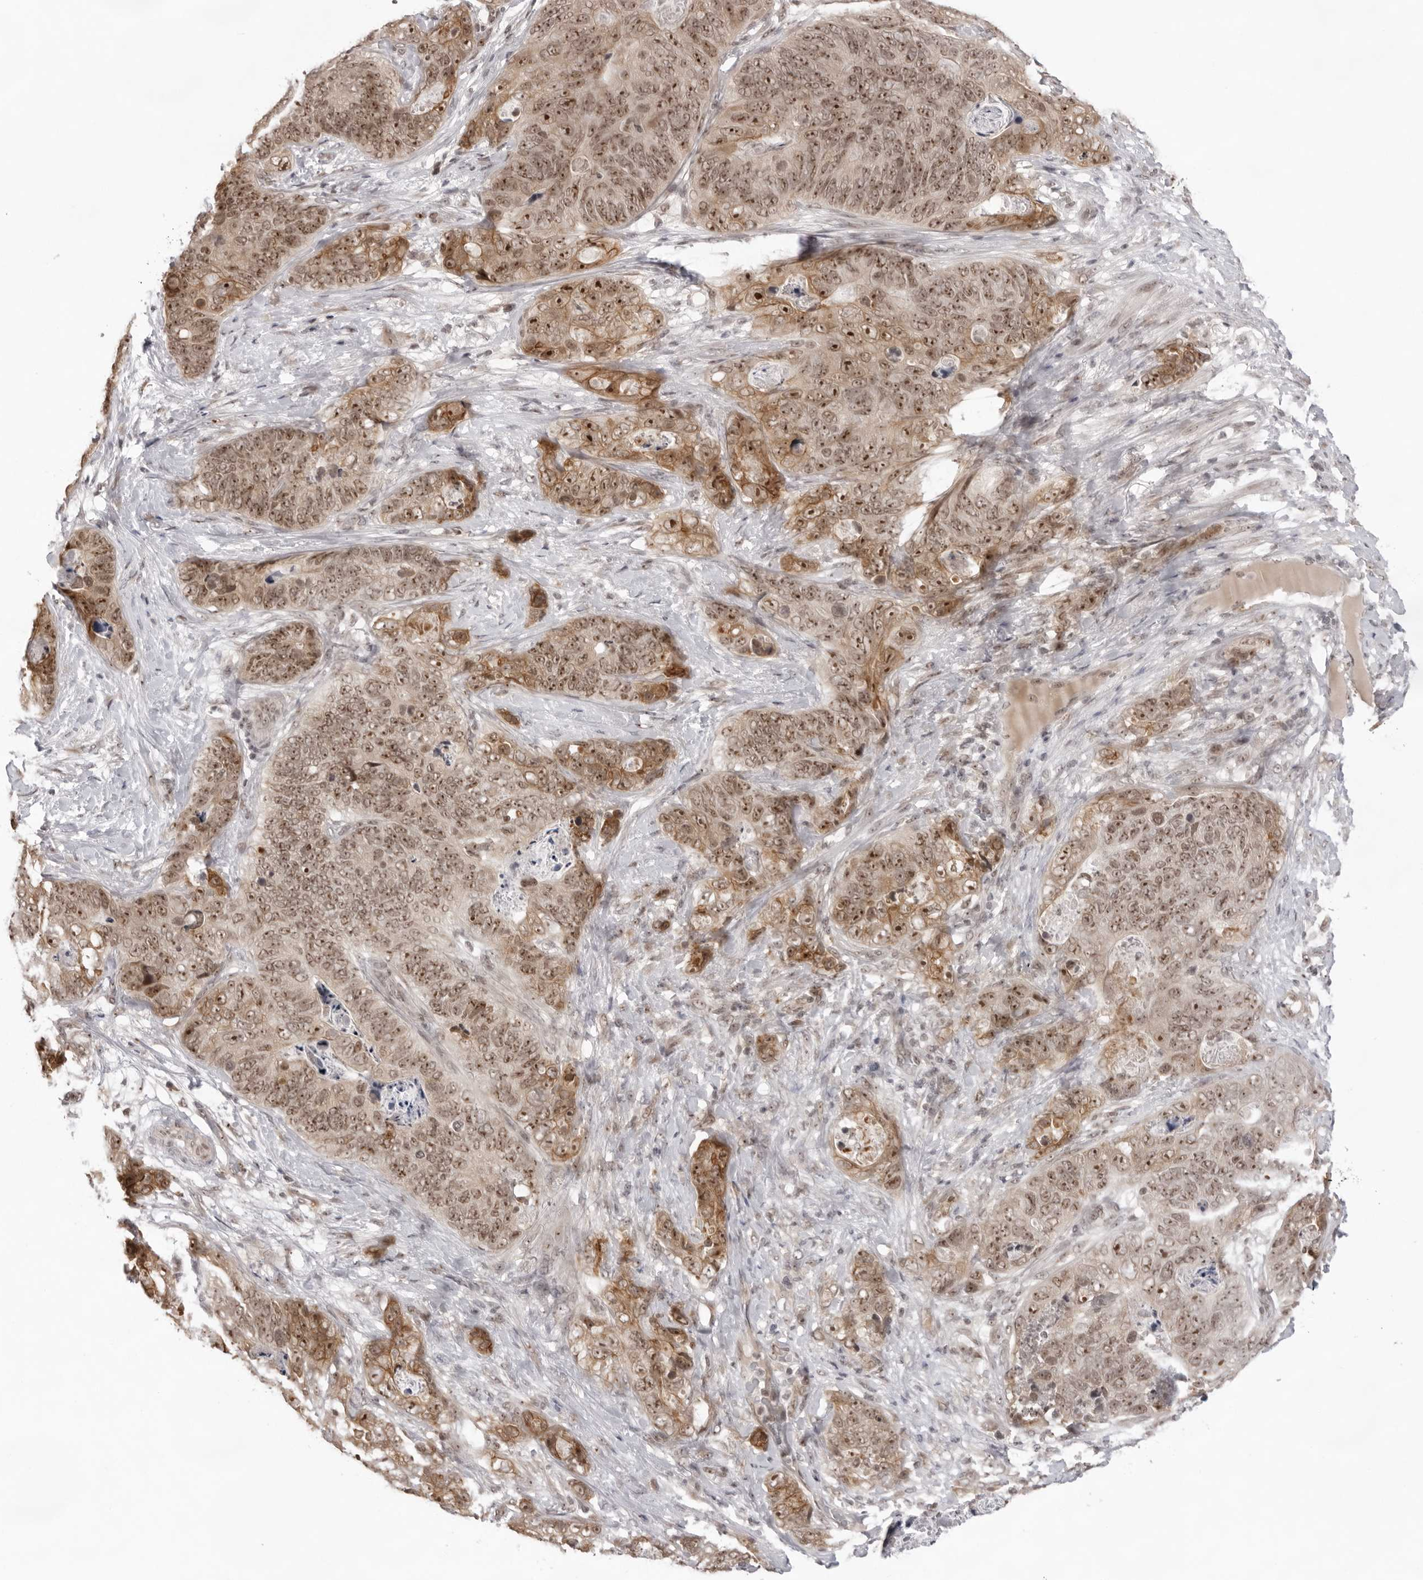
{"staining": {"intensity": "moderate", "quantity": ">75%", "location": "cytoplasmic/membranous,nuclear"}, "tissue": "stomach cancer", "cell_type": "Tumor cells", "image_type": "cancer", "snomed": [{"axis": "morphology", "description": "Normal tissue, NOS"}, {"axis": "morphology", "description": "Adenocarcinoma, NOS"}, {"axis": "topography", "description": "Stomach"}], "caption": "Immunohistochemical staining of stomach cancer demonstrates medium levels of moderate cytoplasmic/membranous and nuclear protein positivity in approximately >75% of tumor cells.", "gene": "EXOSC10", "patient": {"sex": "female", "age": 89}}